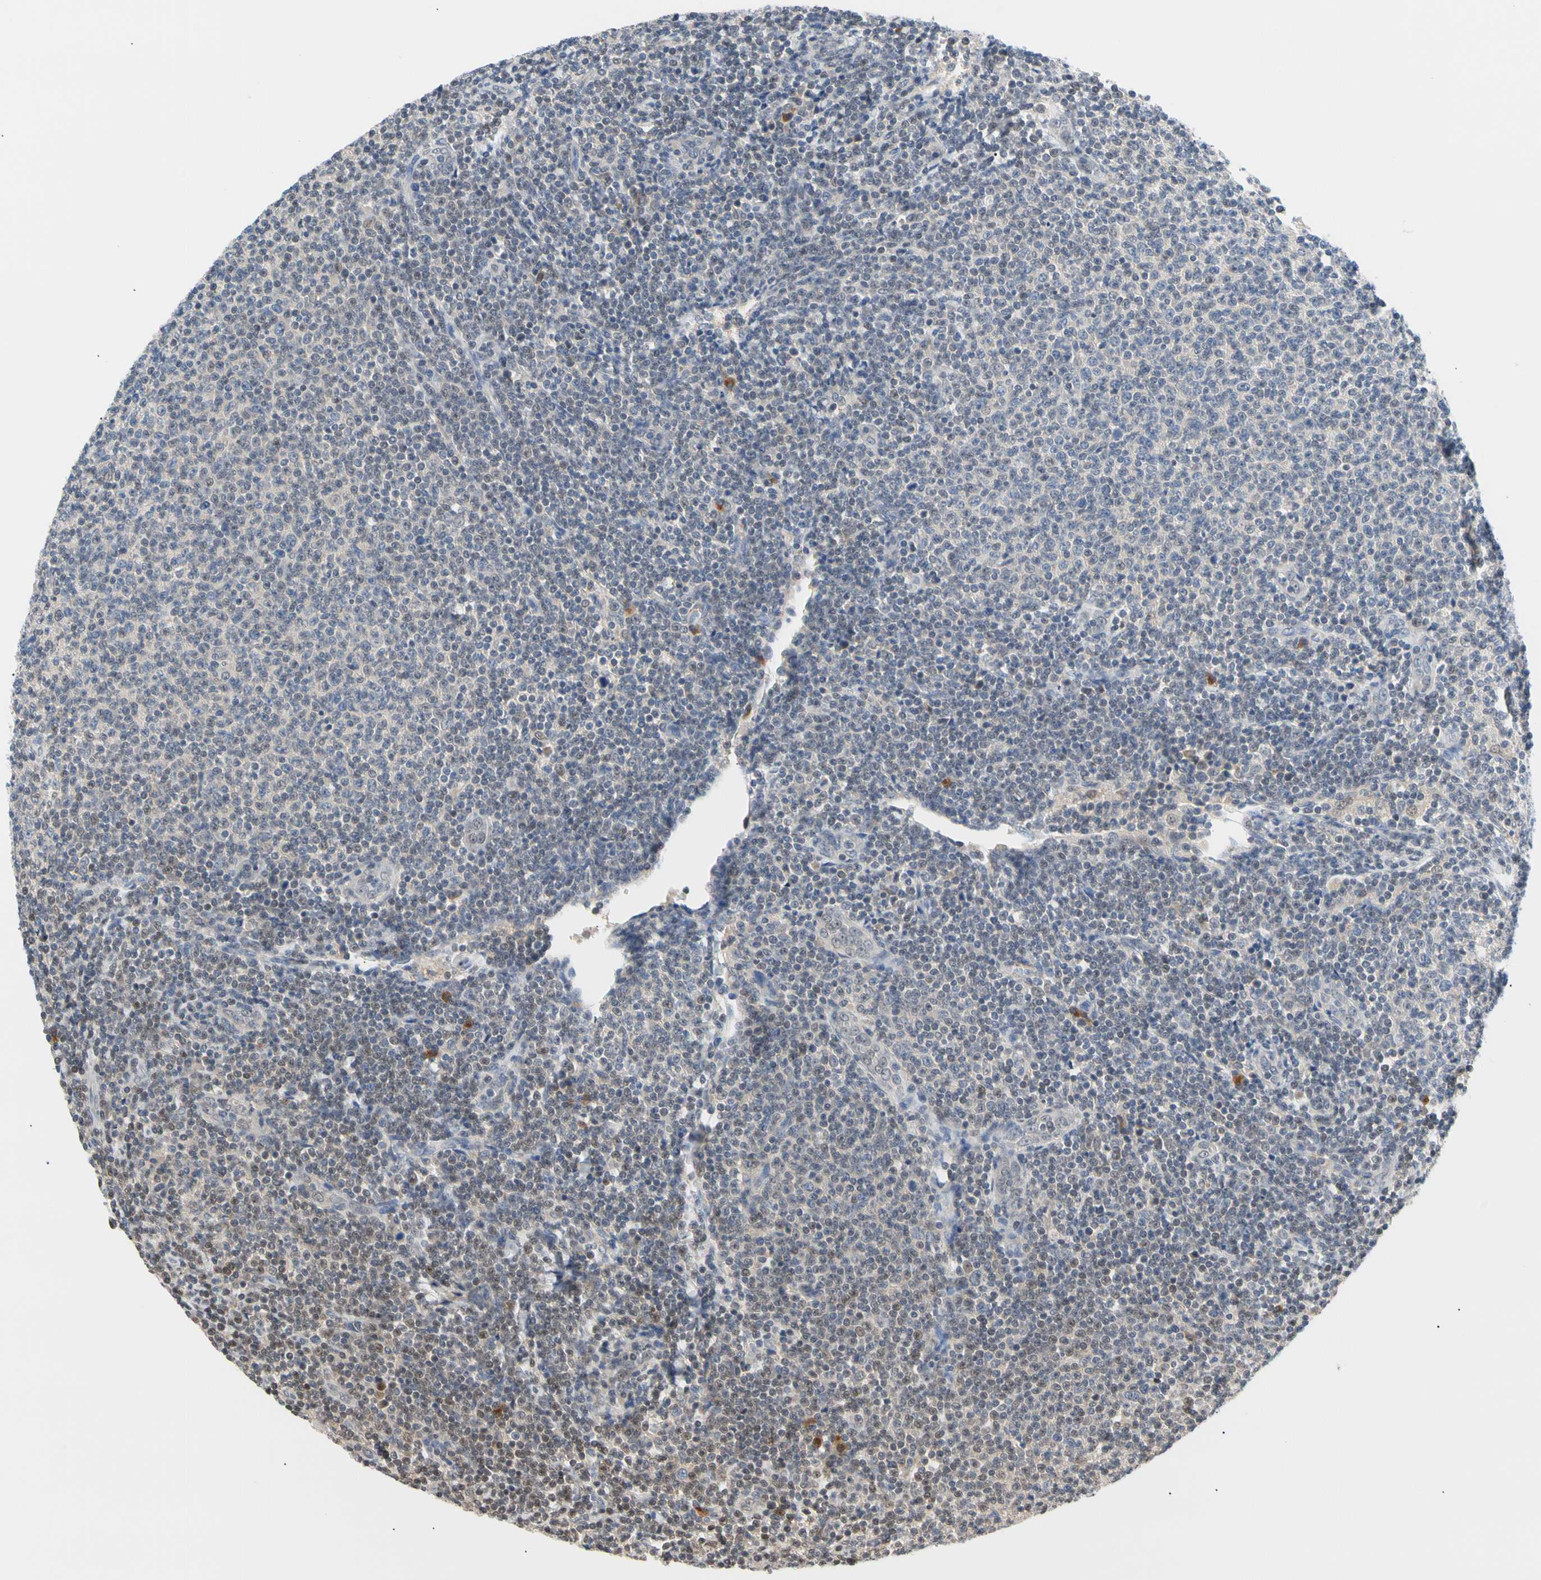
{"staining": {"intensity": "weak", "quantity": "<25%", "location": "nuclear"}, "tissue": "lymphoma", "cell_type": "Tumor cells", "image_type": "cancer", "snomed": [{"axis": "morphology", "description": "Malignant lymphoma, non-Hodgkin's type, Low grade"}, {"axis": "topography", "description": "Lymph node"}], "caption": "A high-resolution histopathology image shows immunohistochemistry staining of low-grade malignant lymphoma, non-Hodgkin's type, which exhibits no significant expression in tumor cells. Nuclei are stained in blue.", "gene": "SEC23B", "patient": {"sex": "male", "age": 66}}